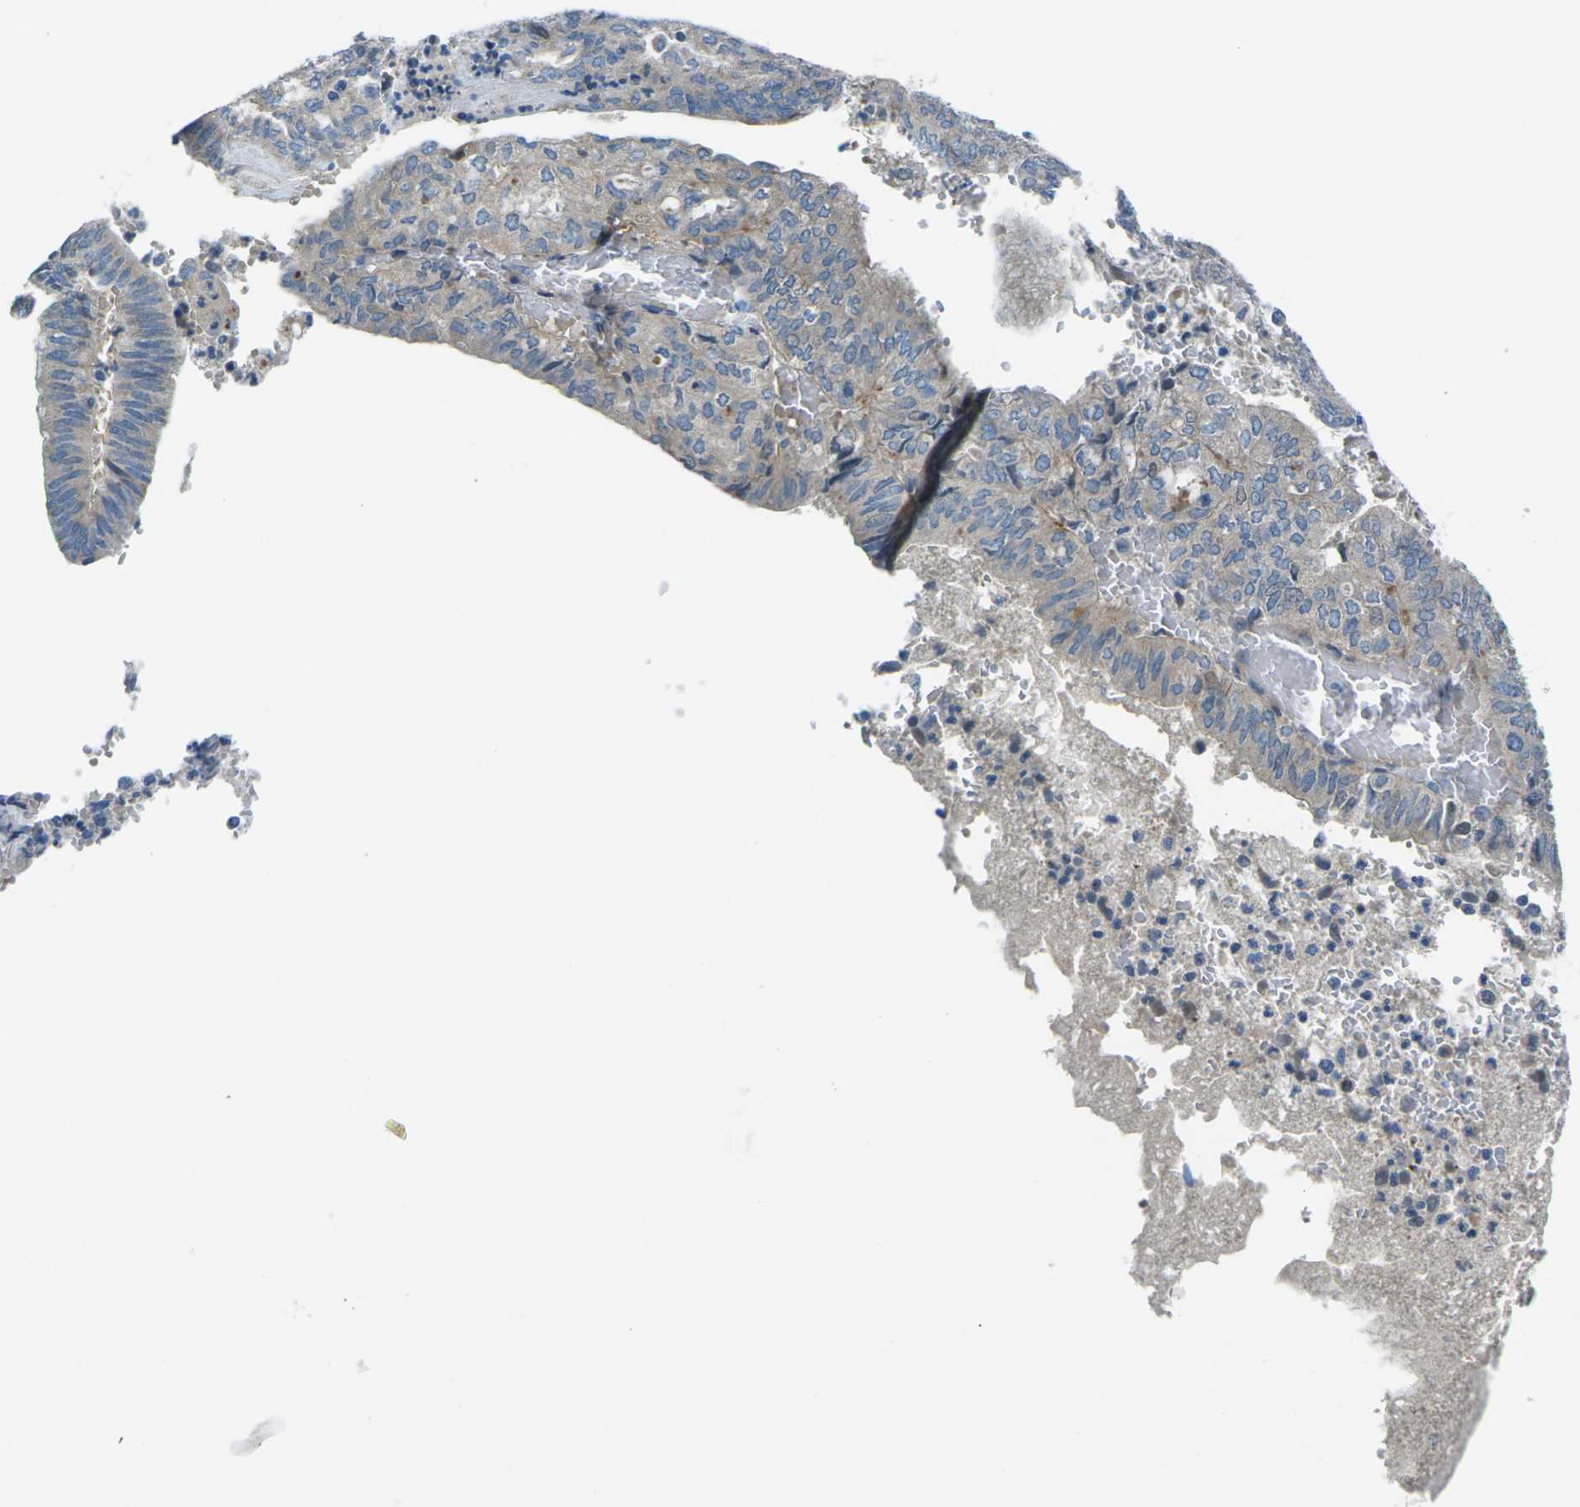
{"staining": {"intensity": "weak", "quantity": "<25%", "location": "cytoplasmic/membranous"}, "tissue": "endometrial cancer", "cell_type": "Tumor cells", "image_type": "cancer", "snomed": [{"axis": "morphology", "description": "Adenocarcinoma, NOS"}, {"axis": "topography", "description": "Uterus"}], "caption": "DAB (3,3'-diaminobenzidine) immunohistochemical staining of adenocarcinoma (endometrial) exhibits no significant staining in tumor cells.", "gene": "EDNRA", "patient": {"sex": "female", "age": 60}}